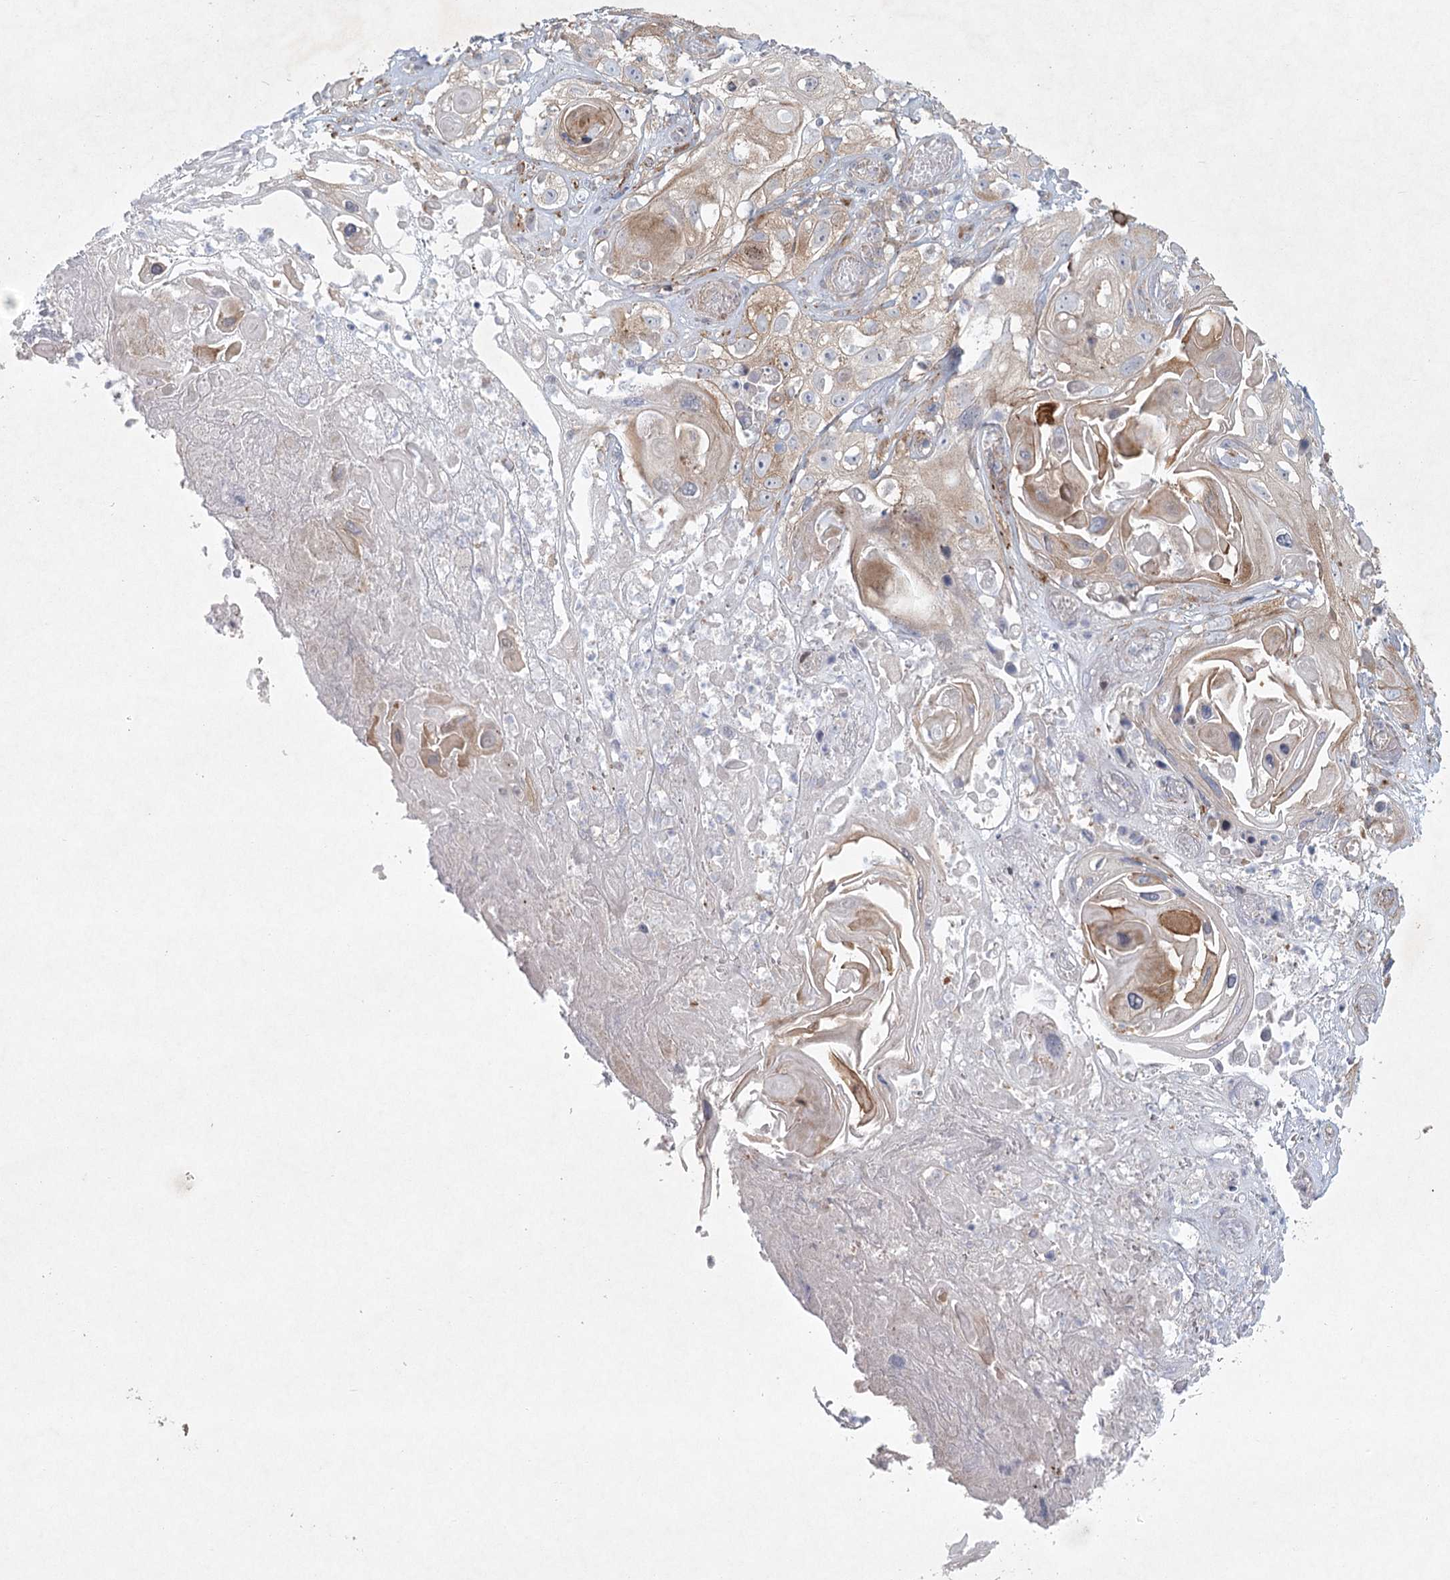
{"staining": {"intensity": "weak", "quantity": "25%-75%", "location": "cytoplasmic/membranous"}, "tissue": "skin cancer", "cell_type": "Tumor cells", "image_type": "cancer", "snomed": [{"axis": "morphology", "description": "Squamous cell carcinoma, NOS"}, {"axis": "topography", "description": "Skin"}], "caption": "The image displays a brown stain indicating the presence of a protein in the cytoplasmic/membranous of tumor cells in skin cancer (squamous cell carcinoma).", "gene": "FAM110C", "patient": {"sex": "male", "age": 55}}